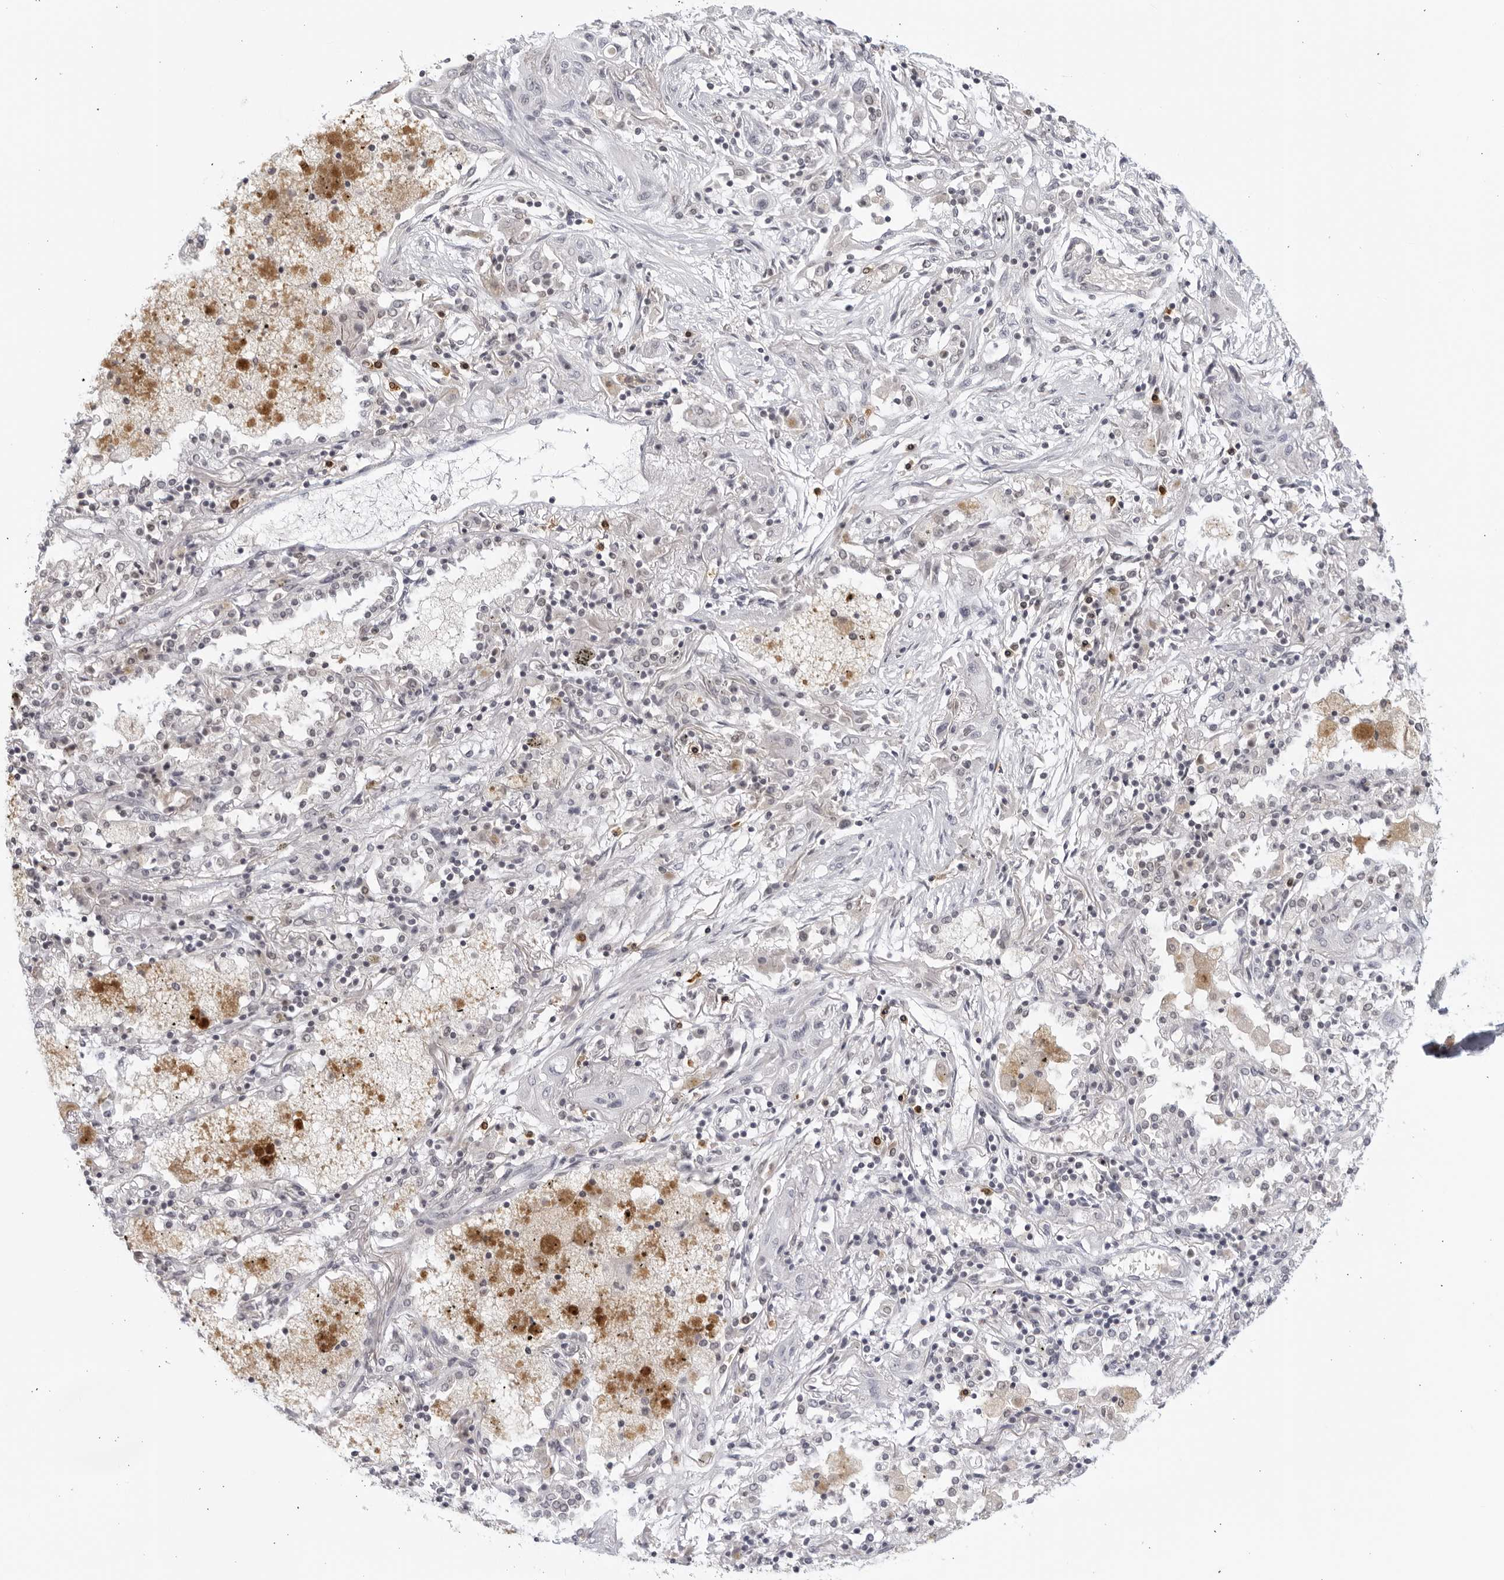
{"staining": {"intensity": "negative", "quantity": "none", "location": "none"}, "tissue": "lung cancer", "cell_type": "Tumor cells", "image_type": "cancer", "snomed": [{"axis": "morphology", "description": "Squamous cell carcinoma, NOS"}, {"axis": "topography", "description": "Lung"}], "caption": "An IHC photomicrograph of lung cancer (squamous cell carcinoma) is shown. There is no staining in tumor cells of lung cancer (squamous cell carcinoma). (Stains: DAB (3,3'-diaminobenzidine) immunohistochemistry with hematoxylin counter stain, Microscopy: brightfield microscopy at high magnification).", "gene": "RAB11FIP3", "patient": {"sex": "female", "age": 47}}